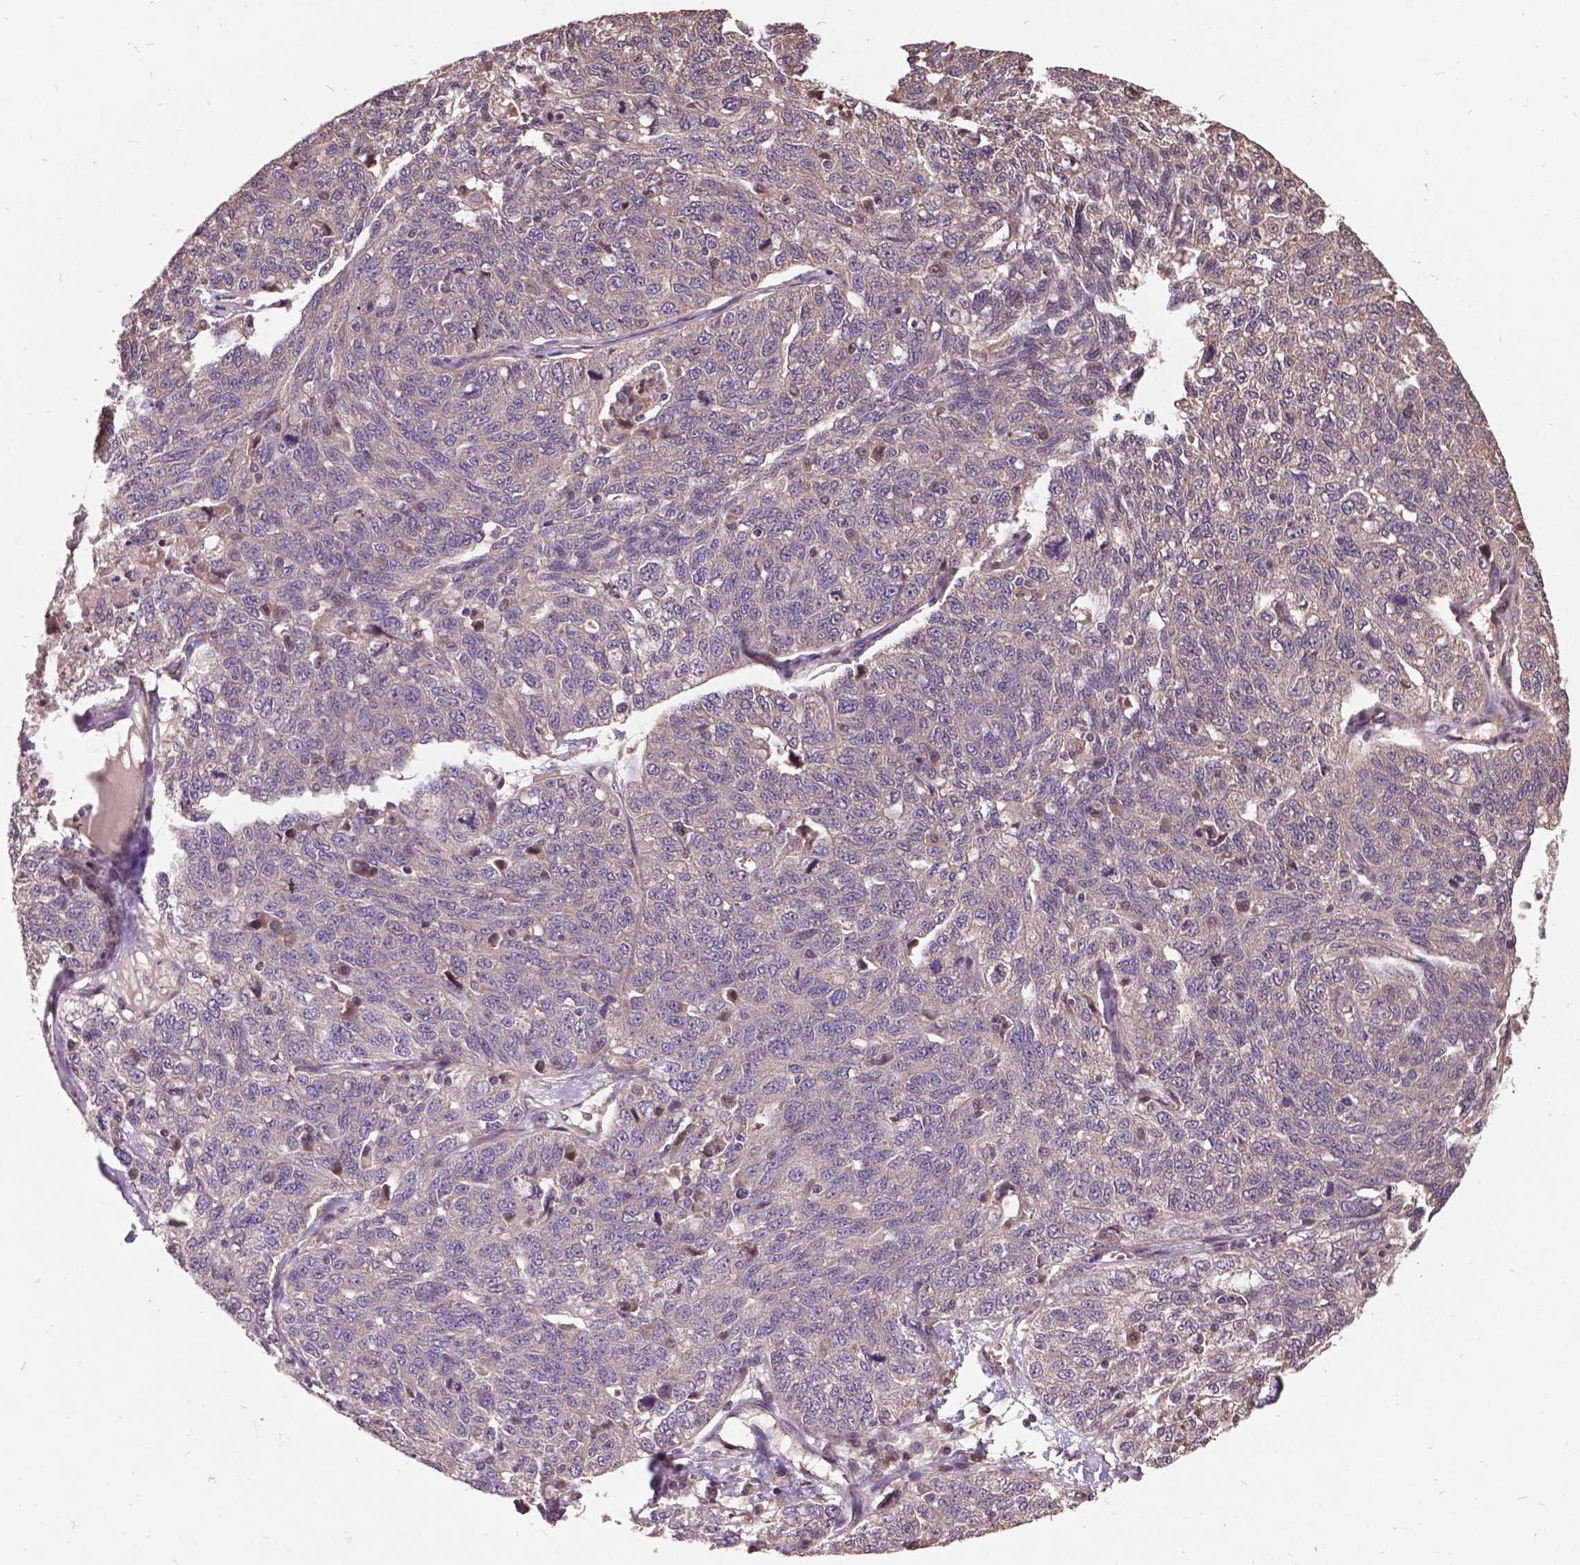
{"staining": {"intensity": "negative", "quantity": "none", "location": "none"}, "tissue": "ovarian cancer", "cell_type": "Tumor cells", "image_type": "cancer", "snomed": [{"axis": "morphology", "description": "Cystadenocarcinoma, serous, NOS"}, {"axis": "topography", "description": "Ovary"}], "caption": "Photomicrograph shows no significant protein staining in tumor cells of ovarian cancer.", "gene": "AP1S3", "patient": {"sex": "female", "age": 71}}